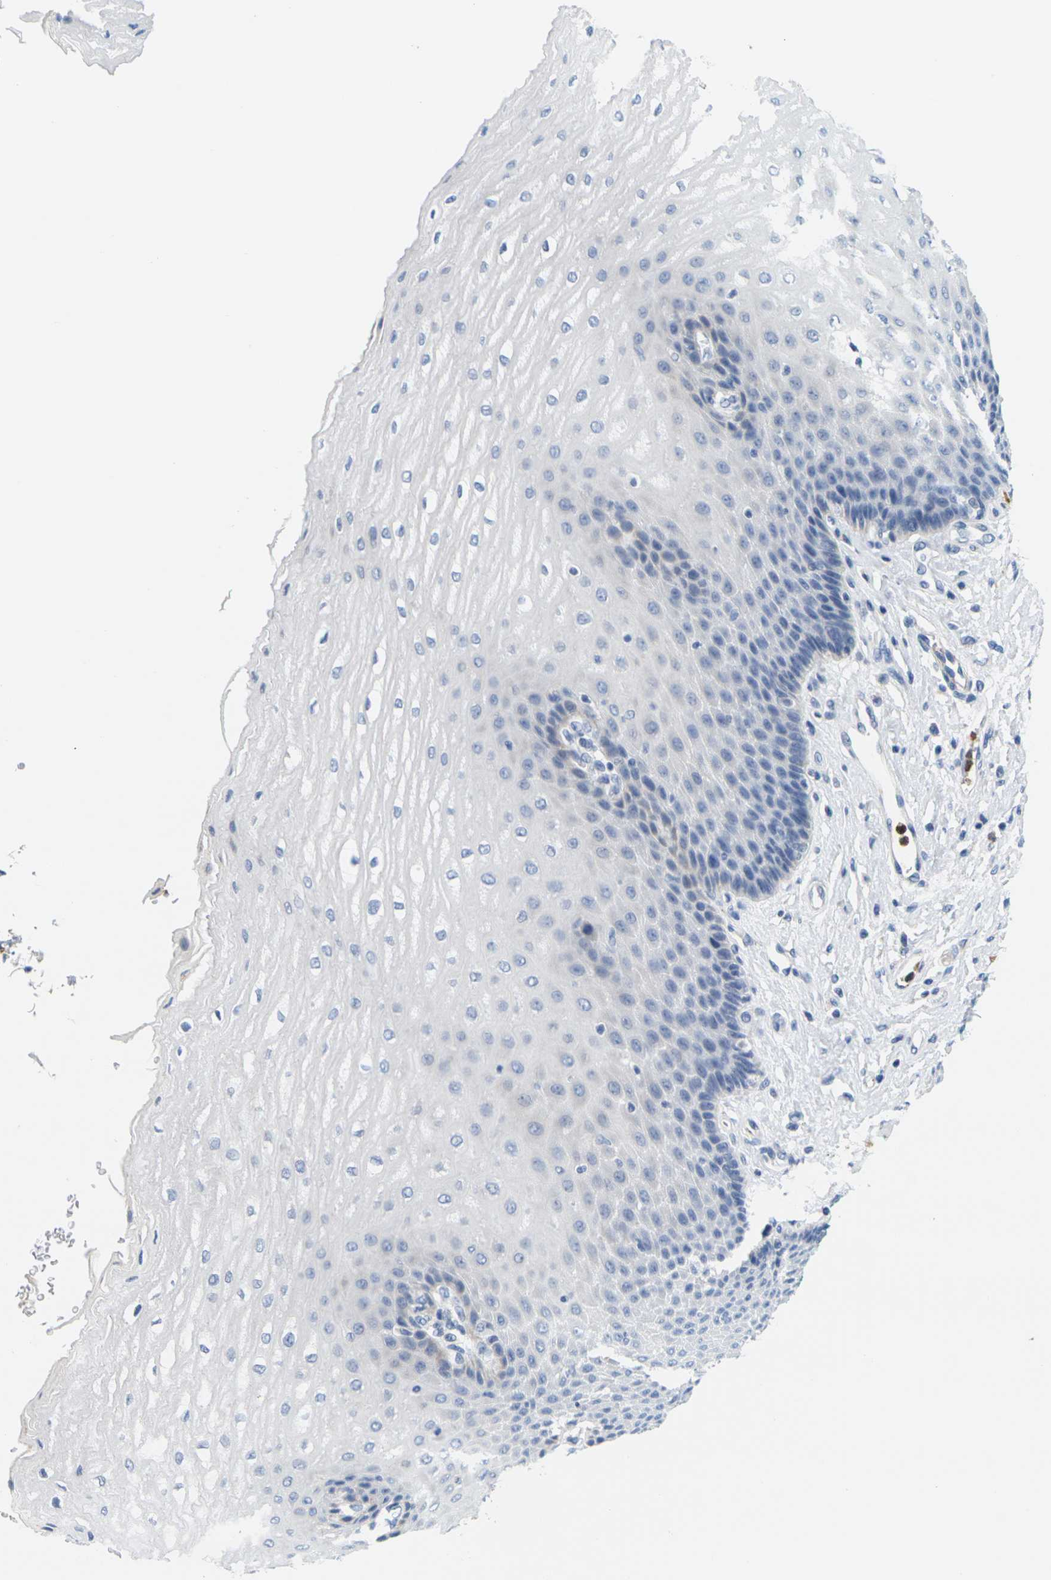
{"staining": {"intensity": "negative", "quantity": "none", "location": "none"}, "tissue": "esophagus", "cell_type": "Squamous epithelial cells", "image_type": "normal", "snomed": [{"axis": "morphology", "description": "Normal tissue, NOS"}, {"axis": "topography", "description": "Esophagus"}], "caption": "Micrograph shows no significant protein staining in squamous epithelial cells of unremarkable esophagus.", "gene": "KLK5", "patient": {"sex": "male", "age": 54}}